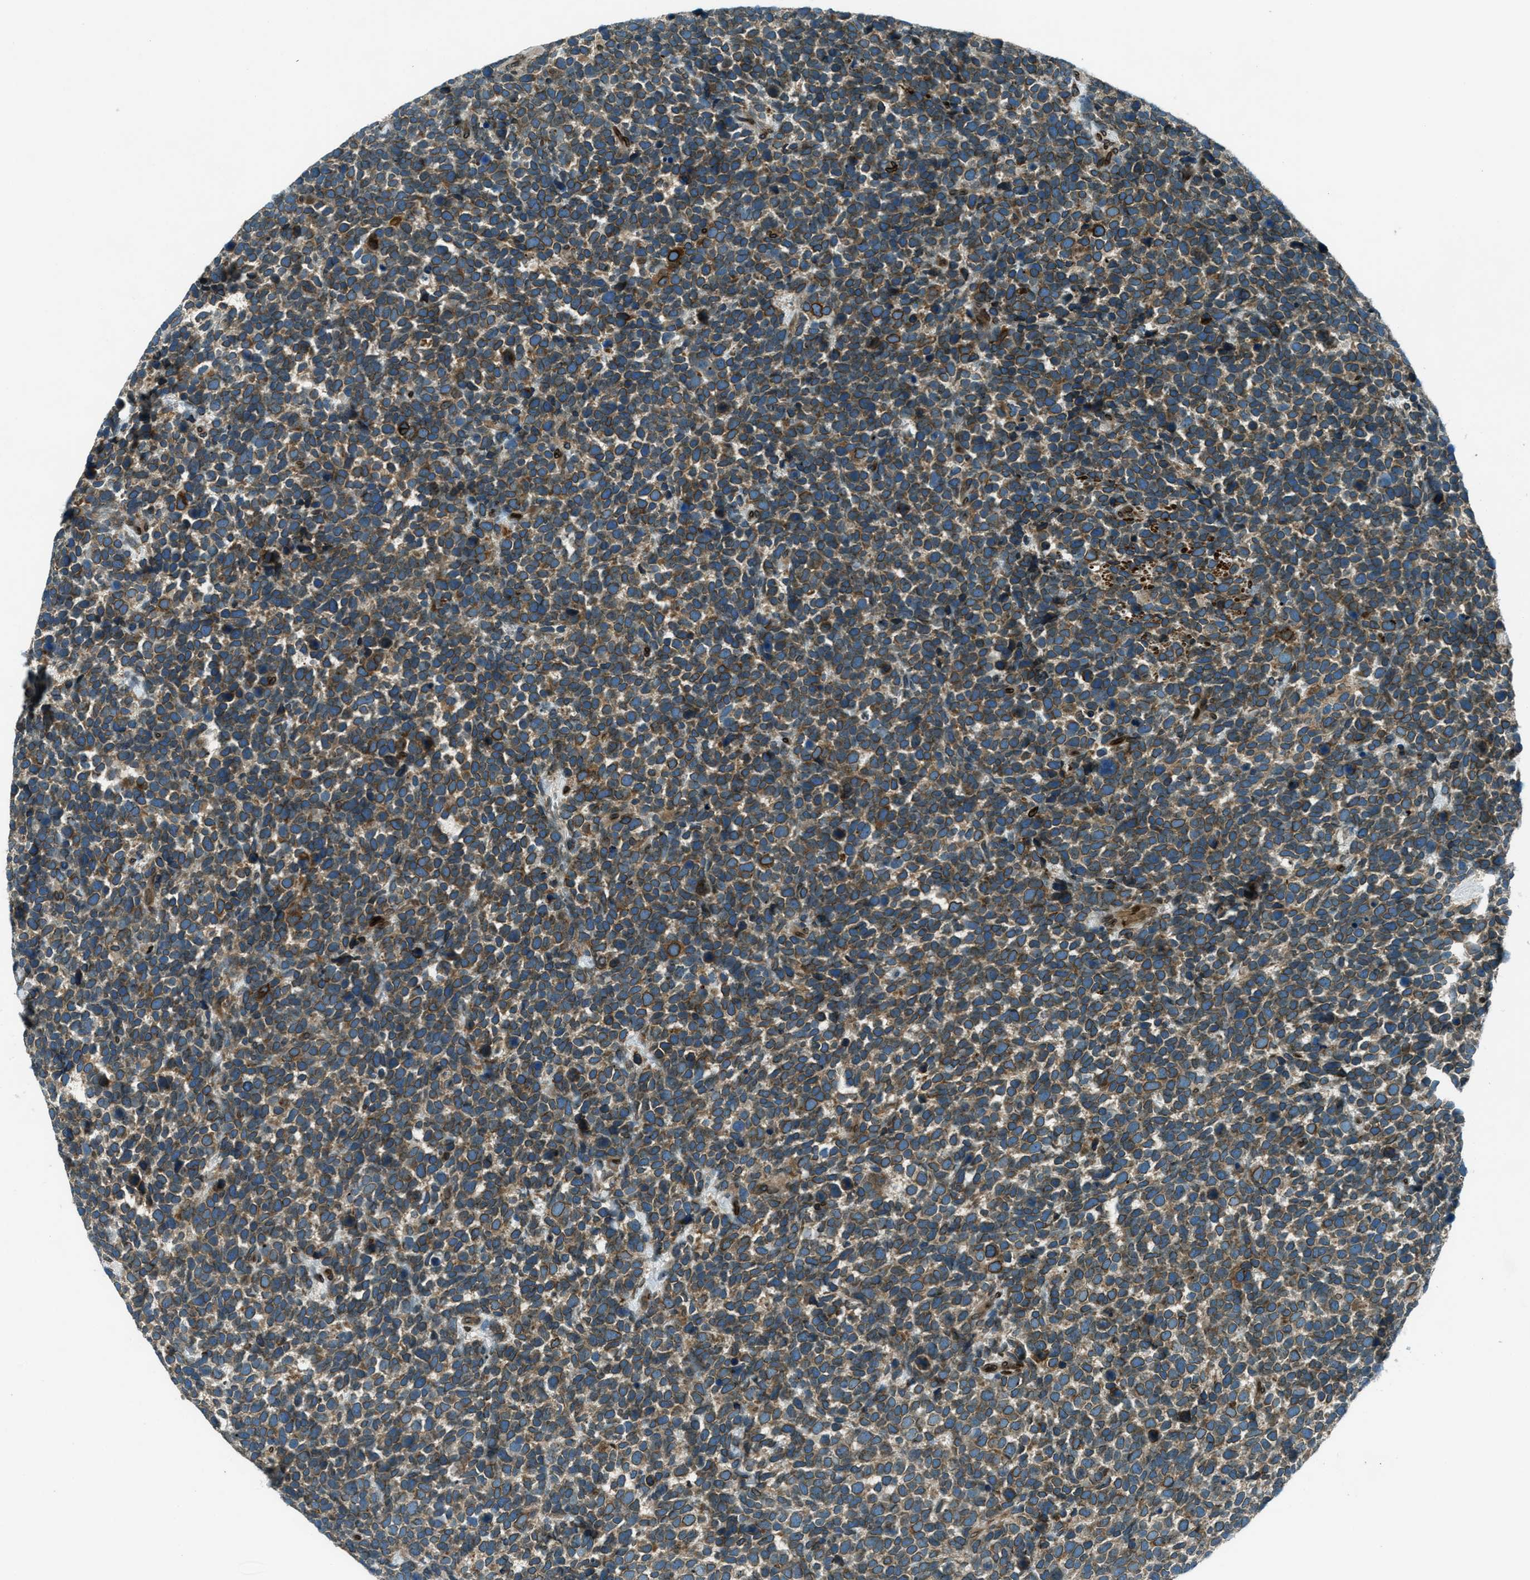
{"staining": {"intensity": "moderate", "quantity": ">75%", "location": "cytoplasmic/membranous,nuclear"}, "tissue": "urothelial cancer", "cell_type": "Tumor cells", "image_type": "cancer", "snomed": [{"axis": "morphology", "description": "Urothelial carcinoma, High grade"}, {"axis": "topography", "description": "Urinary bladder"}], "caption": "This is a micrograph of immunohistochemistry (IHC) staining of high-grade urothelial carcinoma, which shows moderate expression in the cytoplasmic/membranous and nuclear of tumor cells.", "gene": "LEMD2", "patient": {"sex": "female", "age": 82}}